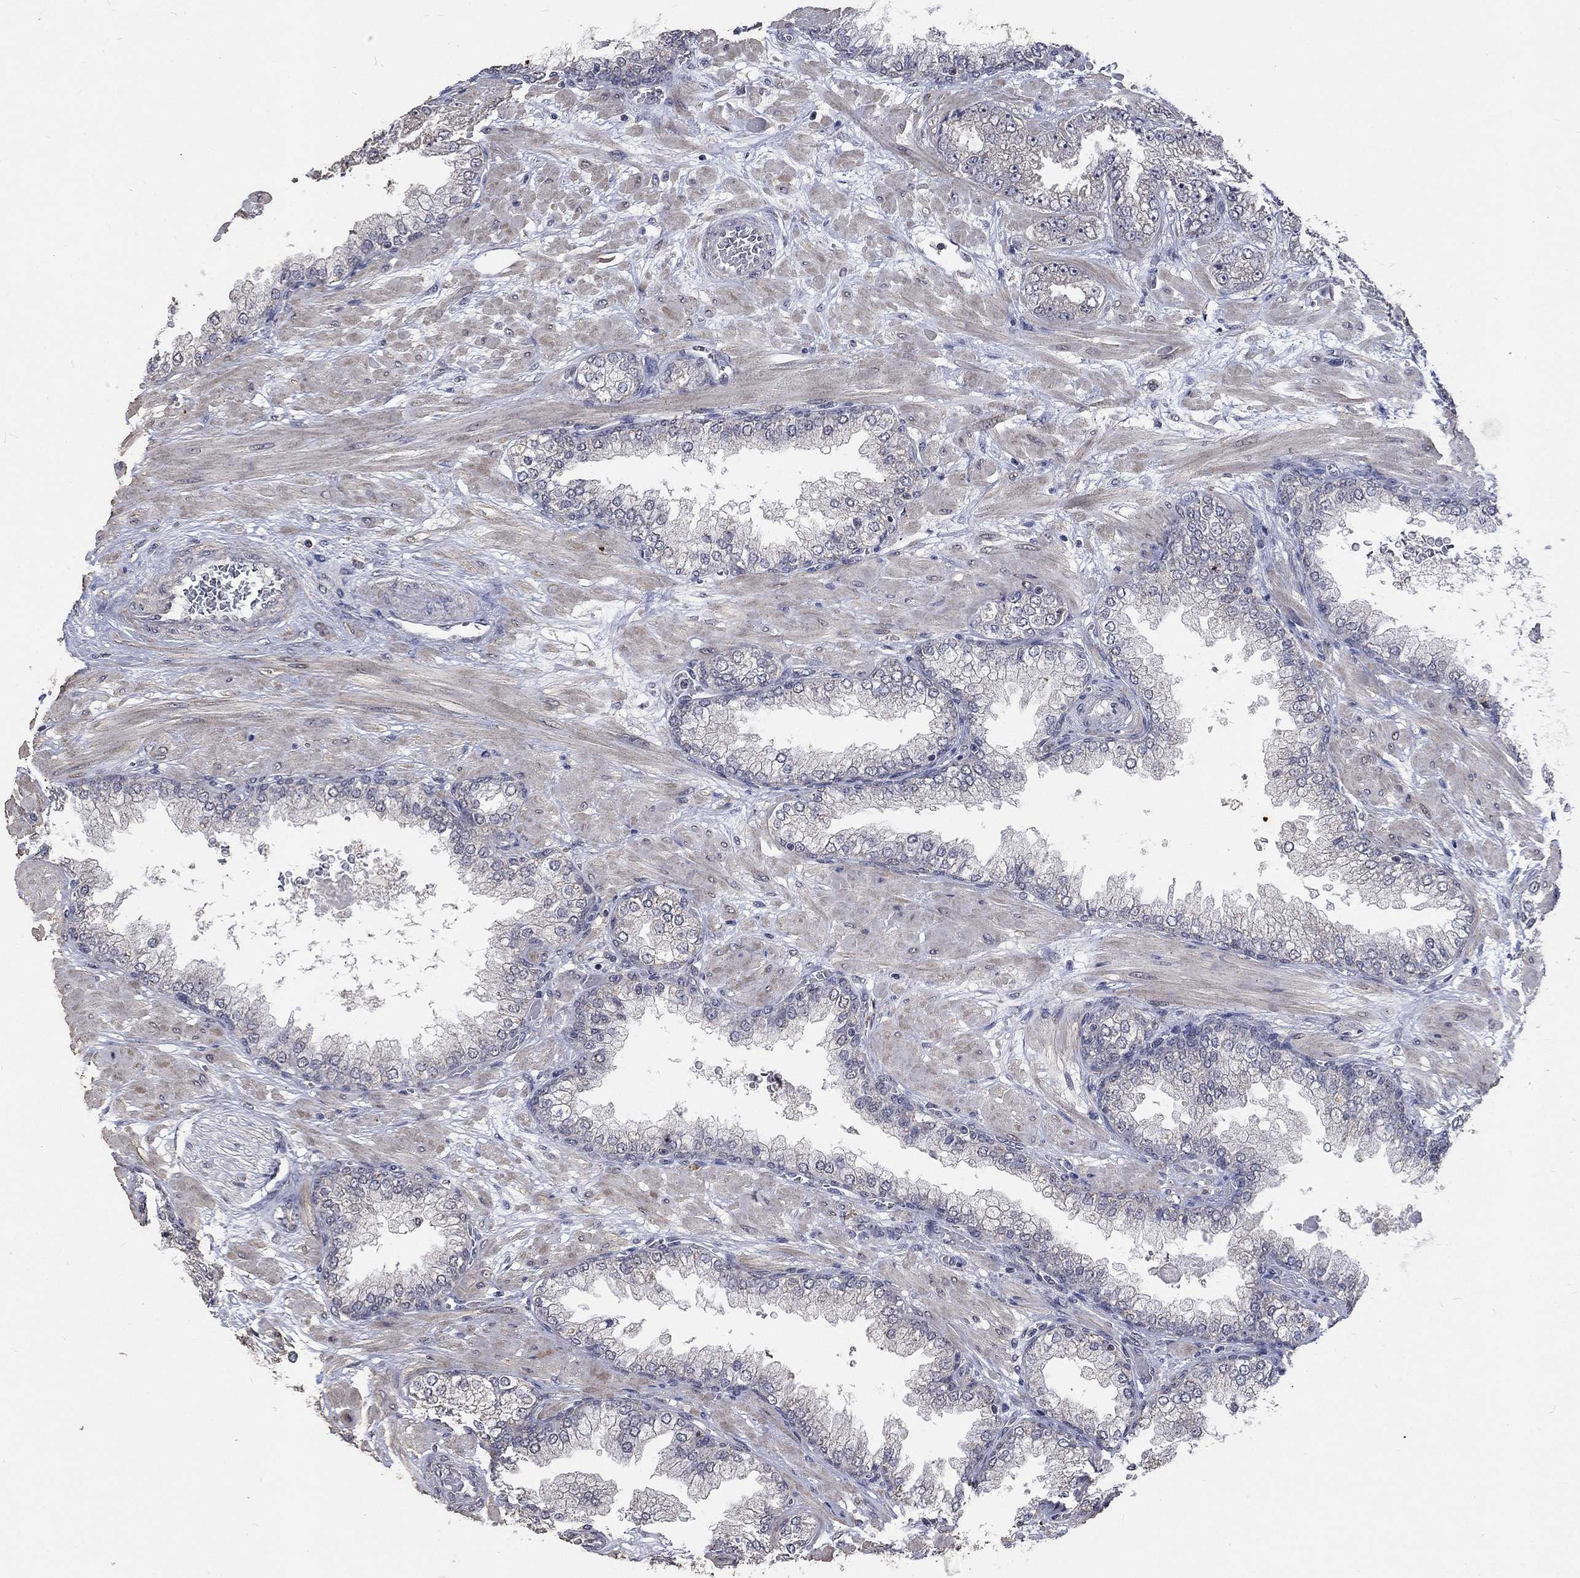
{"staining": {"intensity": "negative", "quantity": "none", "location": "none"}, "tissue": "prostate cancer", "cell_type": "Tumor cells", "image_type": "cancer", "snomed": [{"axis": "morphology", "description": "Adenocarcinoma, Low grade"}, {"axis": "topography", "description": "Prostate"}], "caption": "Immunohistochemistry (IHC) image of human prostate adenocarcinoma (low-grade) stained for a protein (brown), which reveals no expression in tumor cells.", "gene": "SPATA33", "patient": {"sex": "male", "age": 57}}